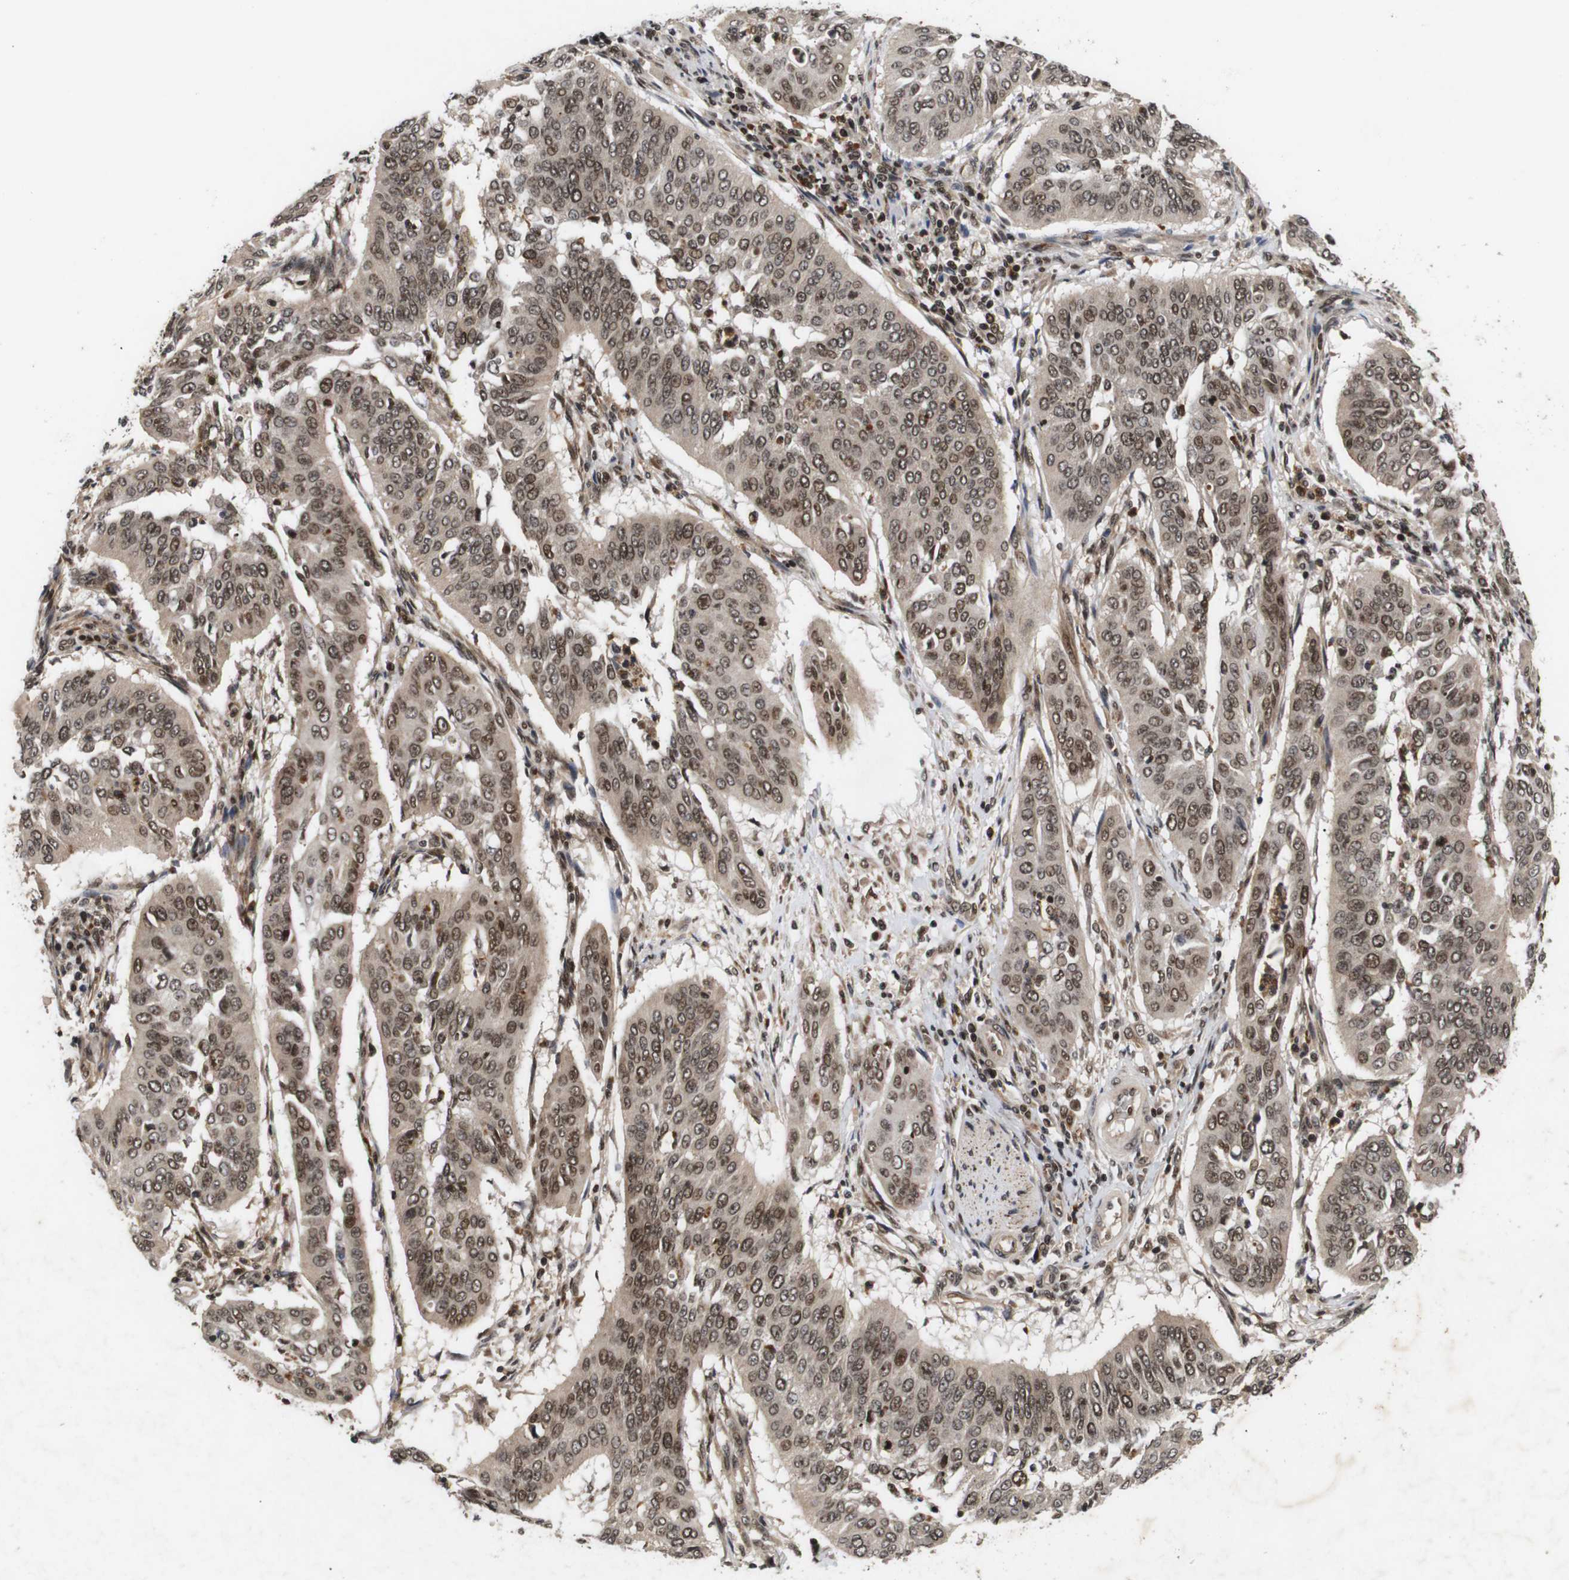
{"staining": {"intensity": "moderate", "quantity": ">75%", "location": "cytoplasmic/membranous,nuclear"}, "tissue": "cervical cancer", "cell_type": "Tumor cells", "image_type": "cancer", "snomed": [{"axis": "morphology", "description": "Normal tissue, NOS"}, {"axis": "morphology", "description": "Squamous cell carcinoma, NOS"}, {"axis": "topography", "description": "Cervix"}], "caption": "This micrograph shows cervical squamous cell carcinoma stained with immunohistochemistry (IHC) to label a protein in brown. The cytoplasmic/membranous and nuclear of tumor cells show moderate positivity for the protein. Nuclei are counter-stained blue.", "gene": "KIF23", "patient": {"sex": "female", "age": 39}}